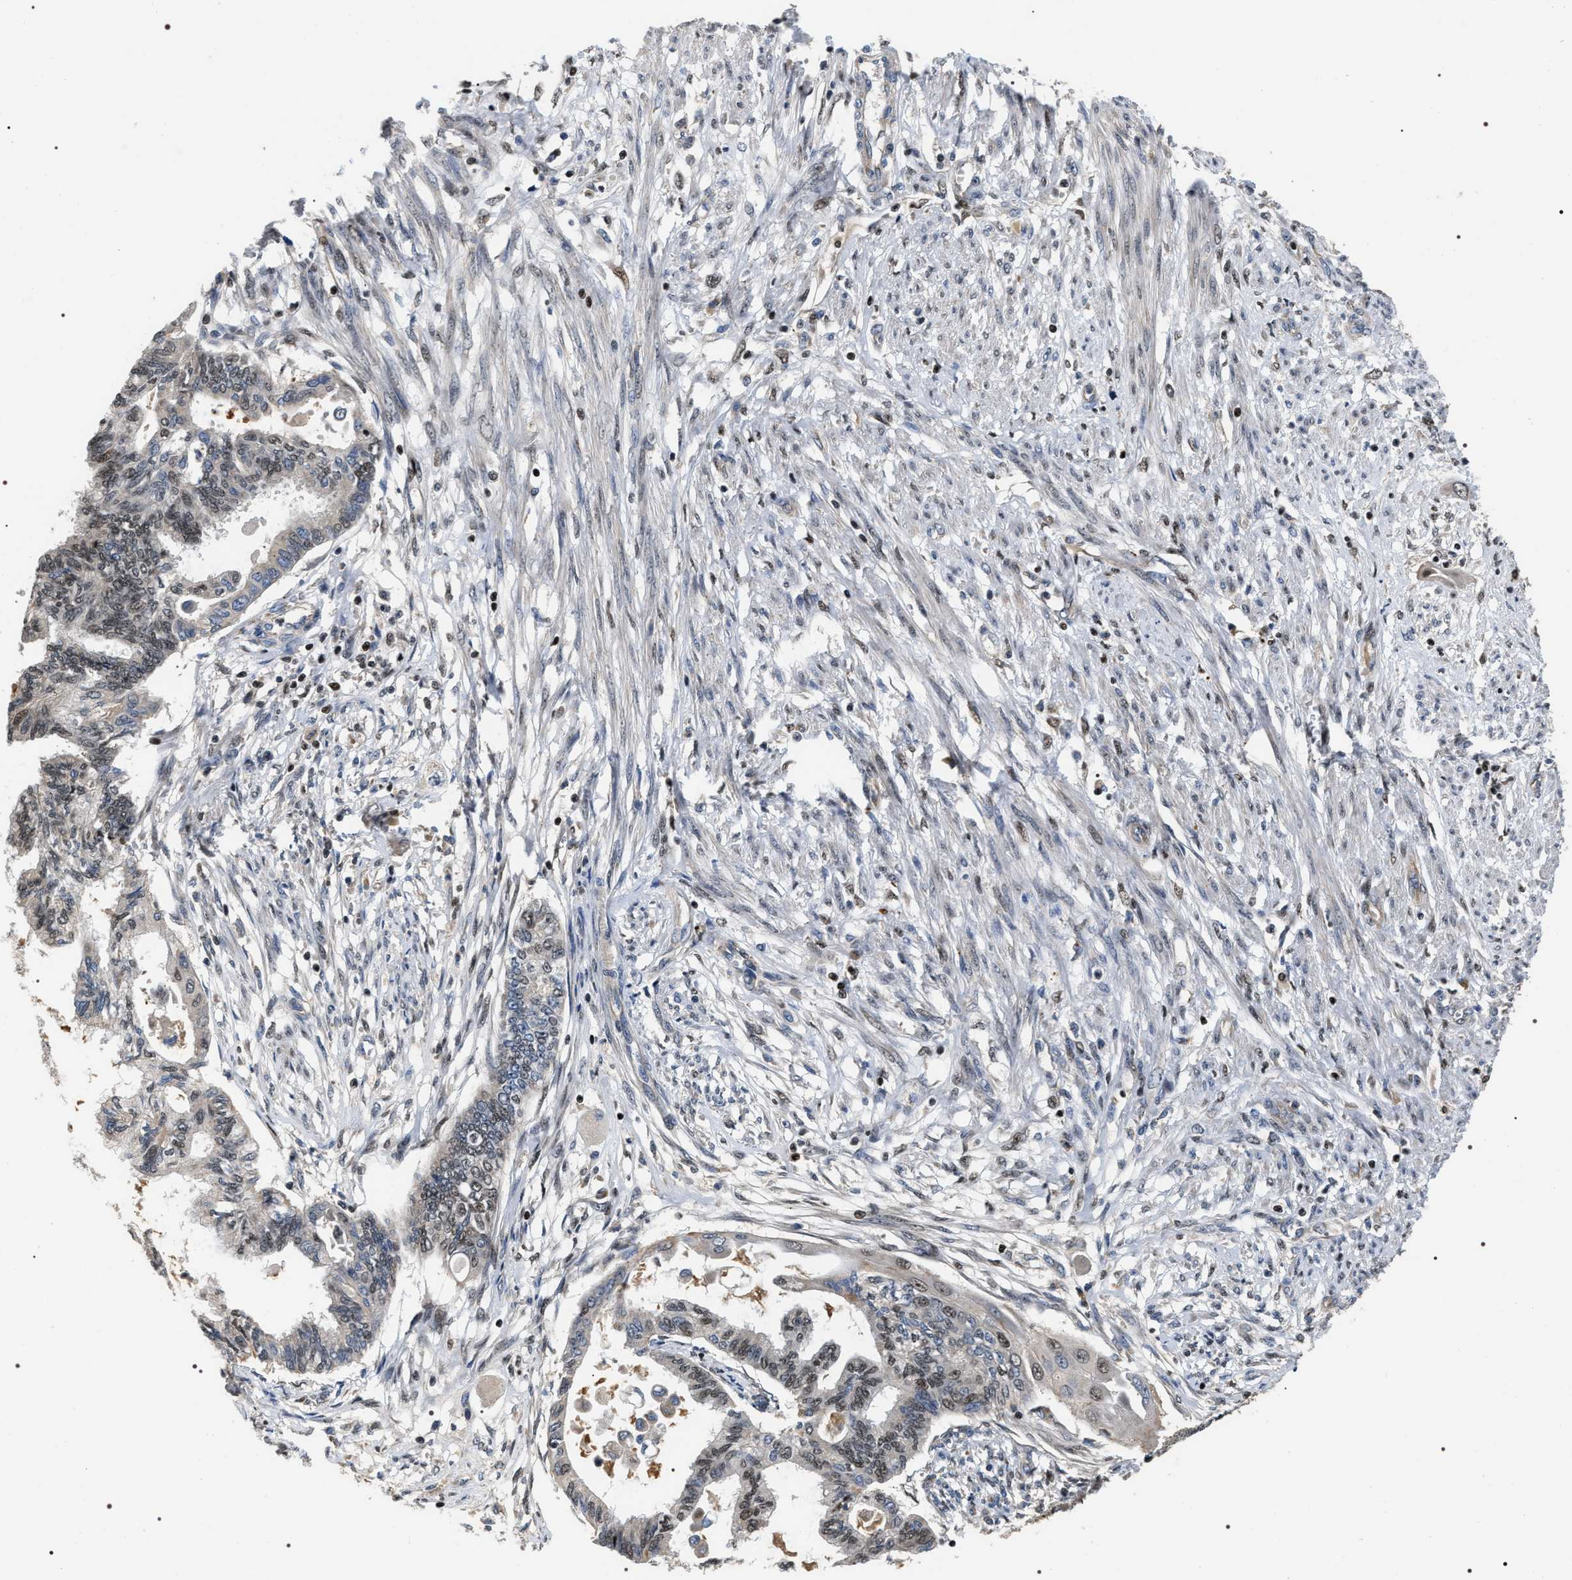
{"staining": {"intensity": "weak", "quantity": "25%-75%", "location": "nuclear"}, "tissue": "cervical cancer", "cell_type": "Tumor cells", "image_type": "cancer", "snomed": [{"axis": "morphology", "description": "Normal tissue, NOS"}, {"axis": "morphology", "description": "Adenocarcinoma, NOS"}, {"axis": "topography", "description": "Cervix"}, {"axis": "topography", "description": "Endometrium"}], "caption": "Protein staining demonstrates weak nuclear expression in approximately 25%-75% of tumor cells in cervical cancer (adenocarcinoma). The staining is performed using DAB (3,3'-diaminobenzidine) brown chromogen to label protein expression. The nuclei are counter-stained blue using hematoxylin.", "gene": "C7orf25", "patient": {"sex": "female", "age": 86}}